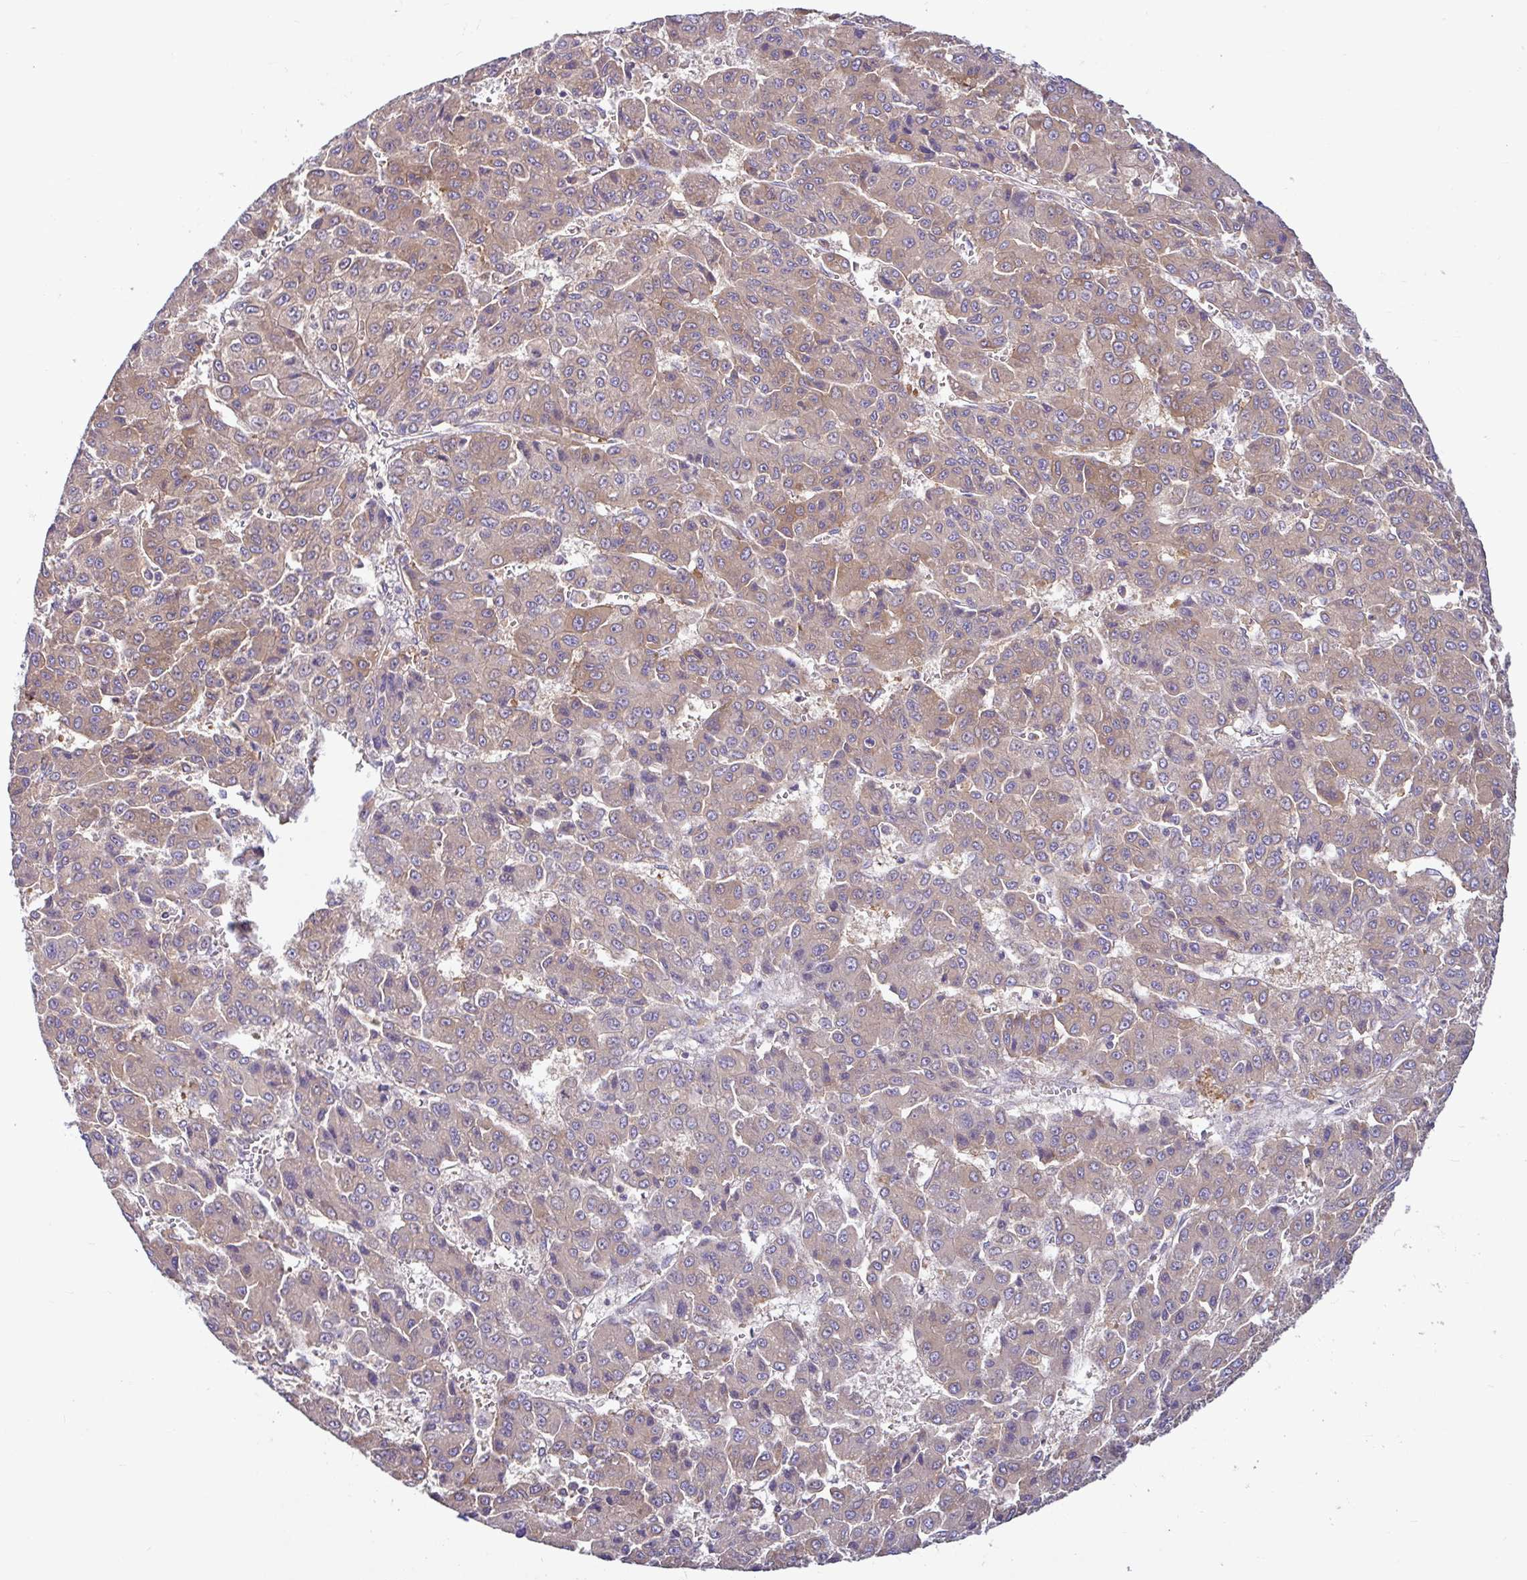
{"staining": {"intensity": "moderate", "quantity": "25%-75%", "location": "cytoplasmic/membranous"}, "tissue": "liver cancer", "cell_type": "Tumor cells", "image_type": "cancer", "snomed": [{"axis": "morphology", "description": "Carcinoma, Hepatocellular, NOS"}, {"axis": "topography", "description": "Liver"}], "caption": "Protein expression by immunohistochemistry demonstrates moderate cytoplasmic/membranous positivity in approximately 25%-75% of tumor cells in liver cancer.", "gene": "LARS1", "patient": {"sex": "male", "age": 70}}